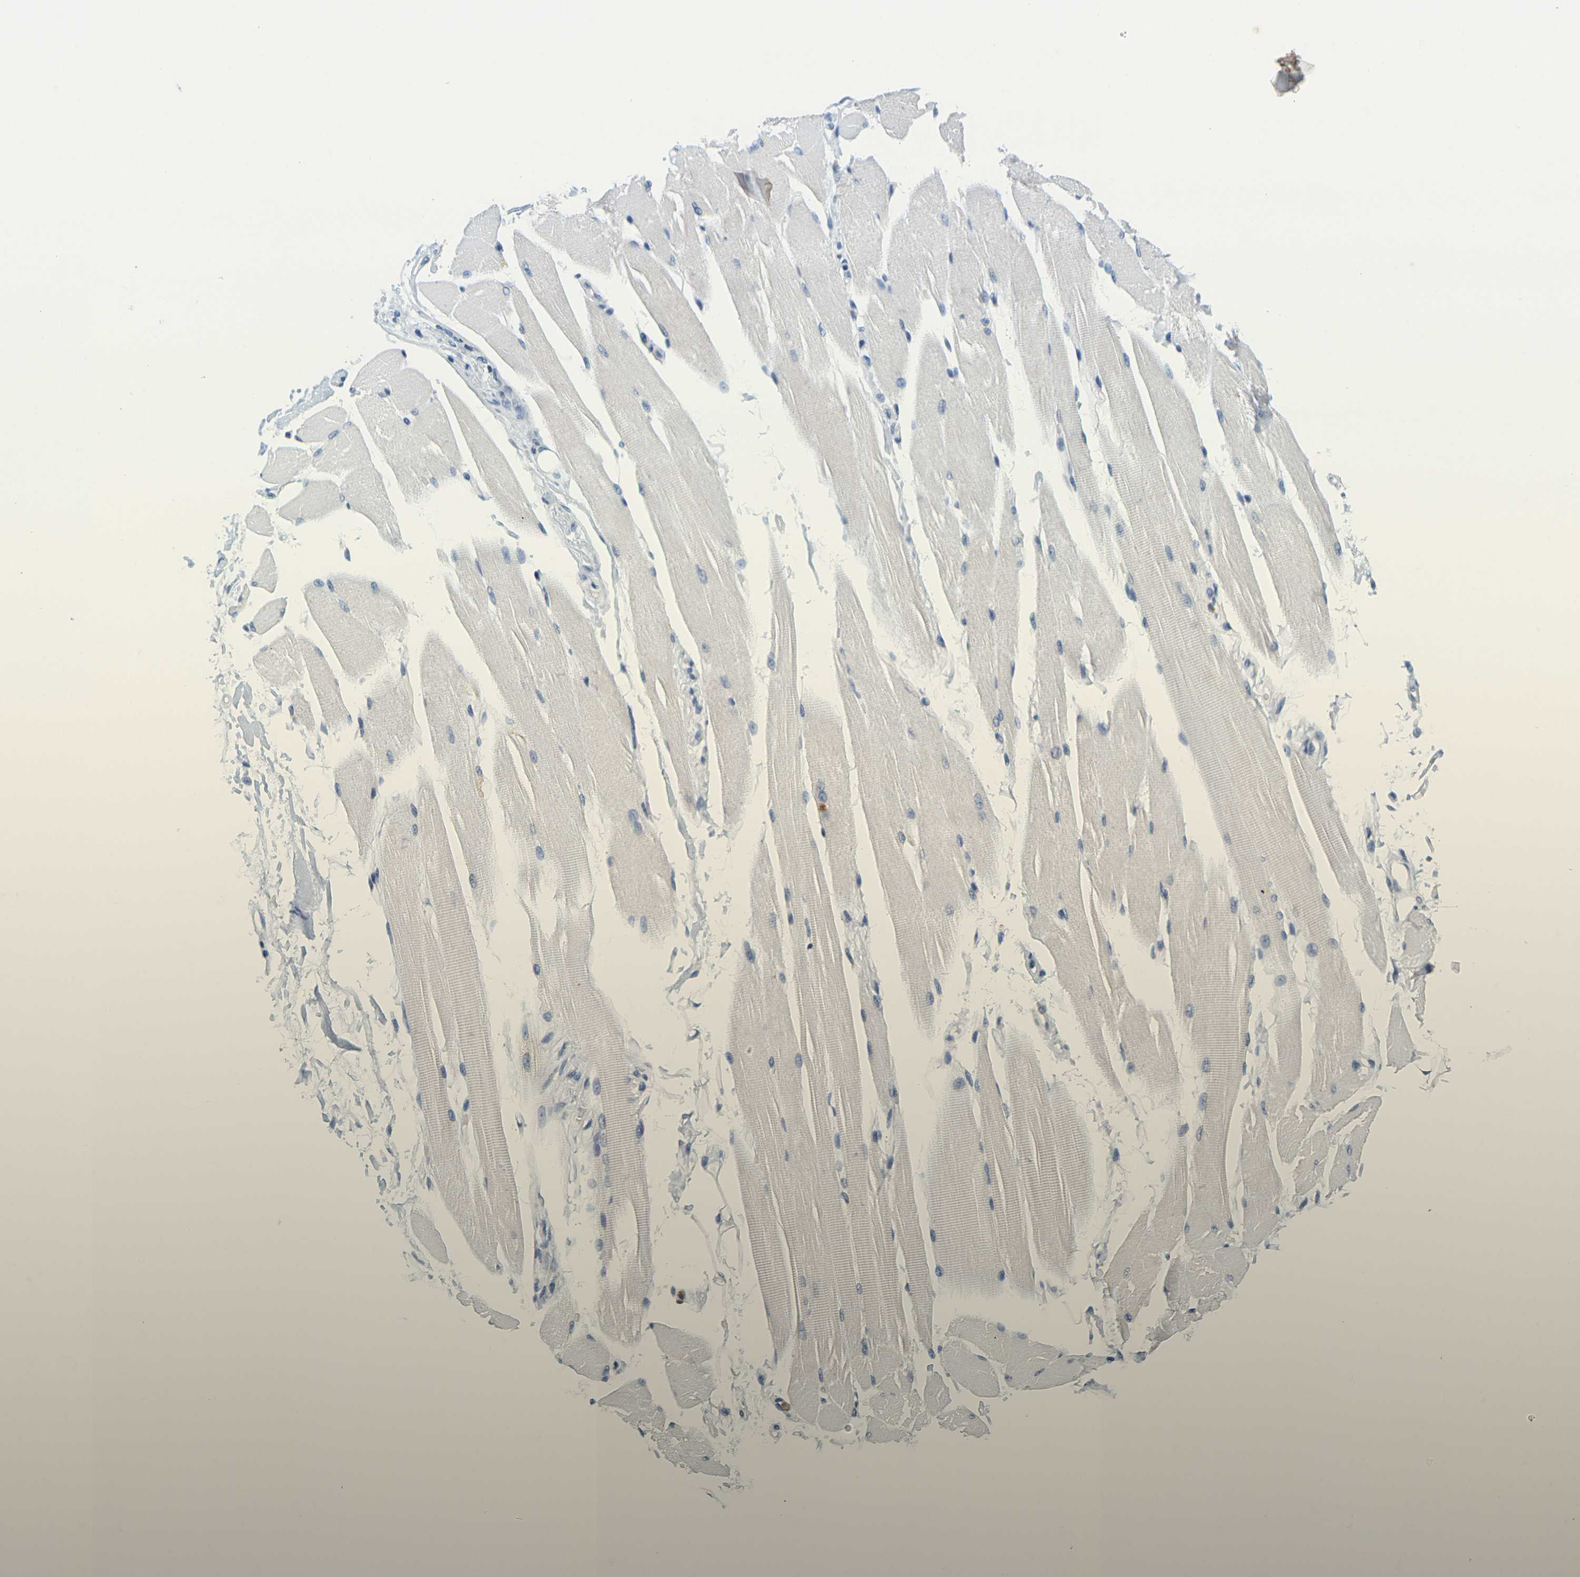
{"staining": {"intensity": "negative", "quantity": "none", "location": "none"}, "tissue": "skeletal muscle", "cell_type": "Myocytes", "image_type": "normal", "snomed": [{"axis": "morphology", "description": "Normal tissue, NOS"}, {"axis": "topography", "description": "Skeletal muscle"}, {"axis": "topography", "description": "Peripheral nerve tissue"}], "caption": "High power microscopy image of an immunohistochemistry histopathology image of benign skeletal muscle, revealing no significant positivity in myocytes.", "gene": "KLK5", "patient": {"sex": "female", "age": 84}}